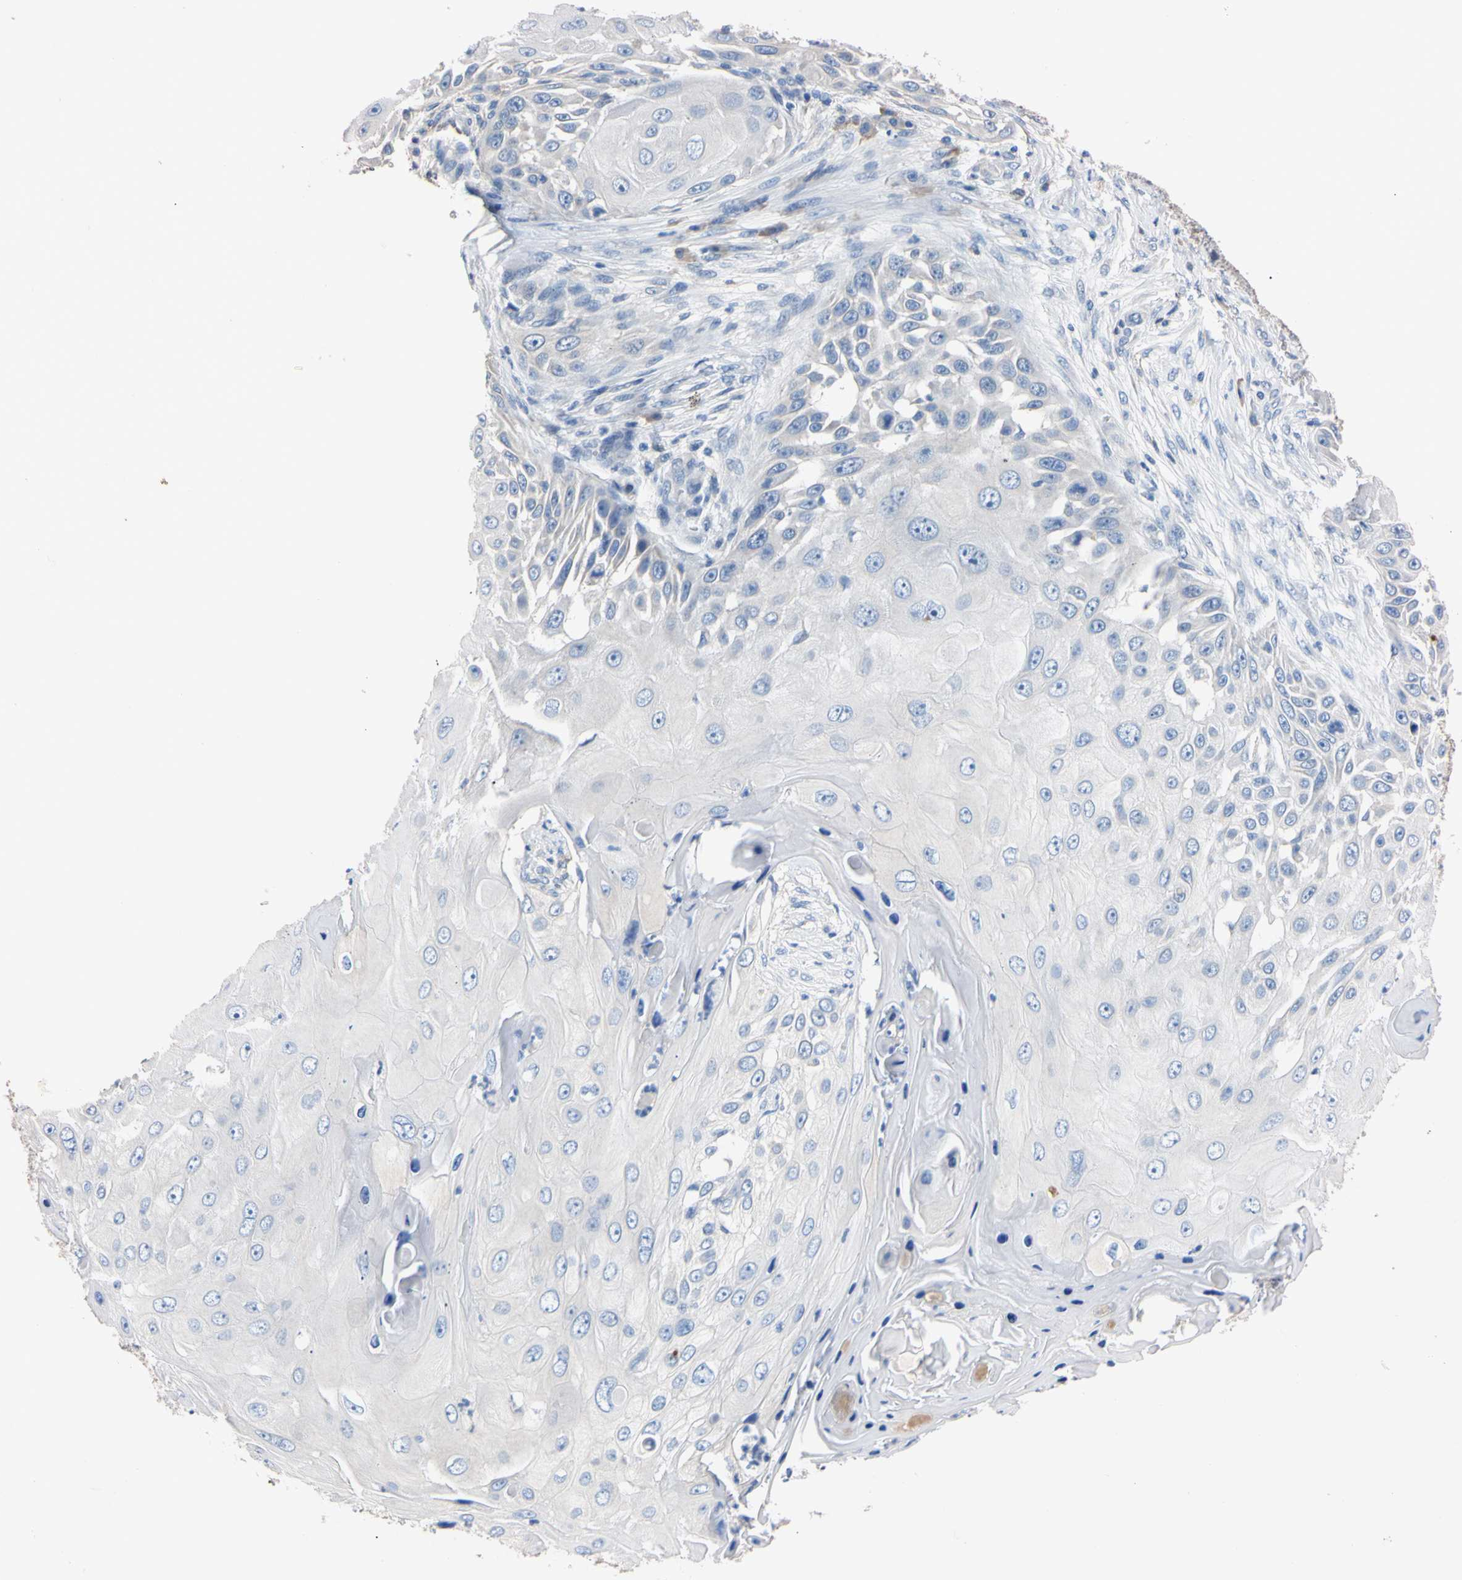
{"staining": {"intensity": "negative", "quantity": "none", "location": "none"}, "tissue": "skin cancer", "cell_type": "Tumor cells", "image_type": "cancer", "snomed": [{"axis": "morphology", "description": "Squamous cell carcinoma, NOS"}, {"axis": "topography", "description": "Skin"}], "caption": "Skin cancer (squamous cell carcinoma) stained for a protein using IHC reveals no staining tumor cells.", "gene": "PNKD", "patient": {"sex": "female", "age": 44}}